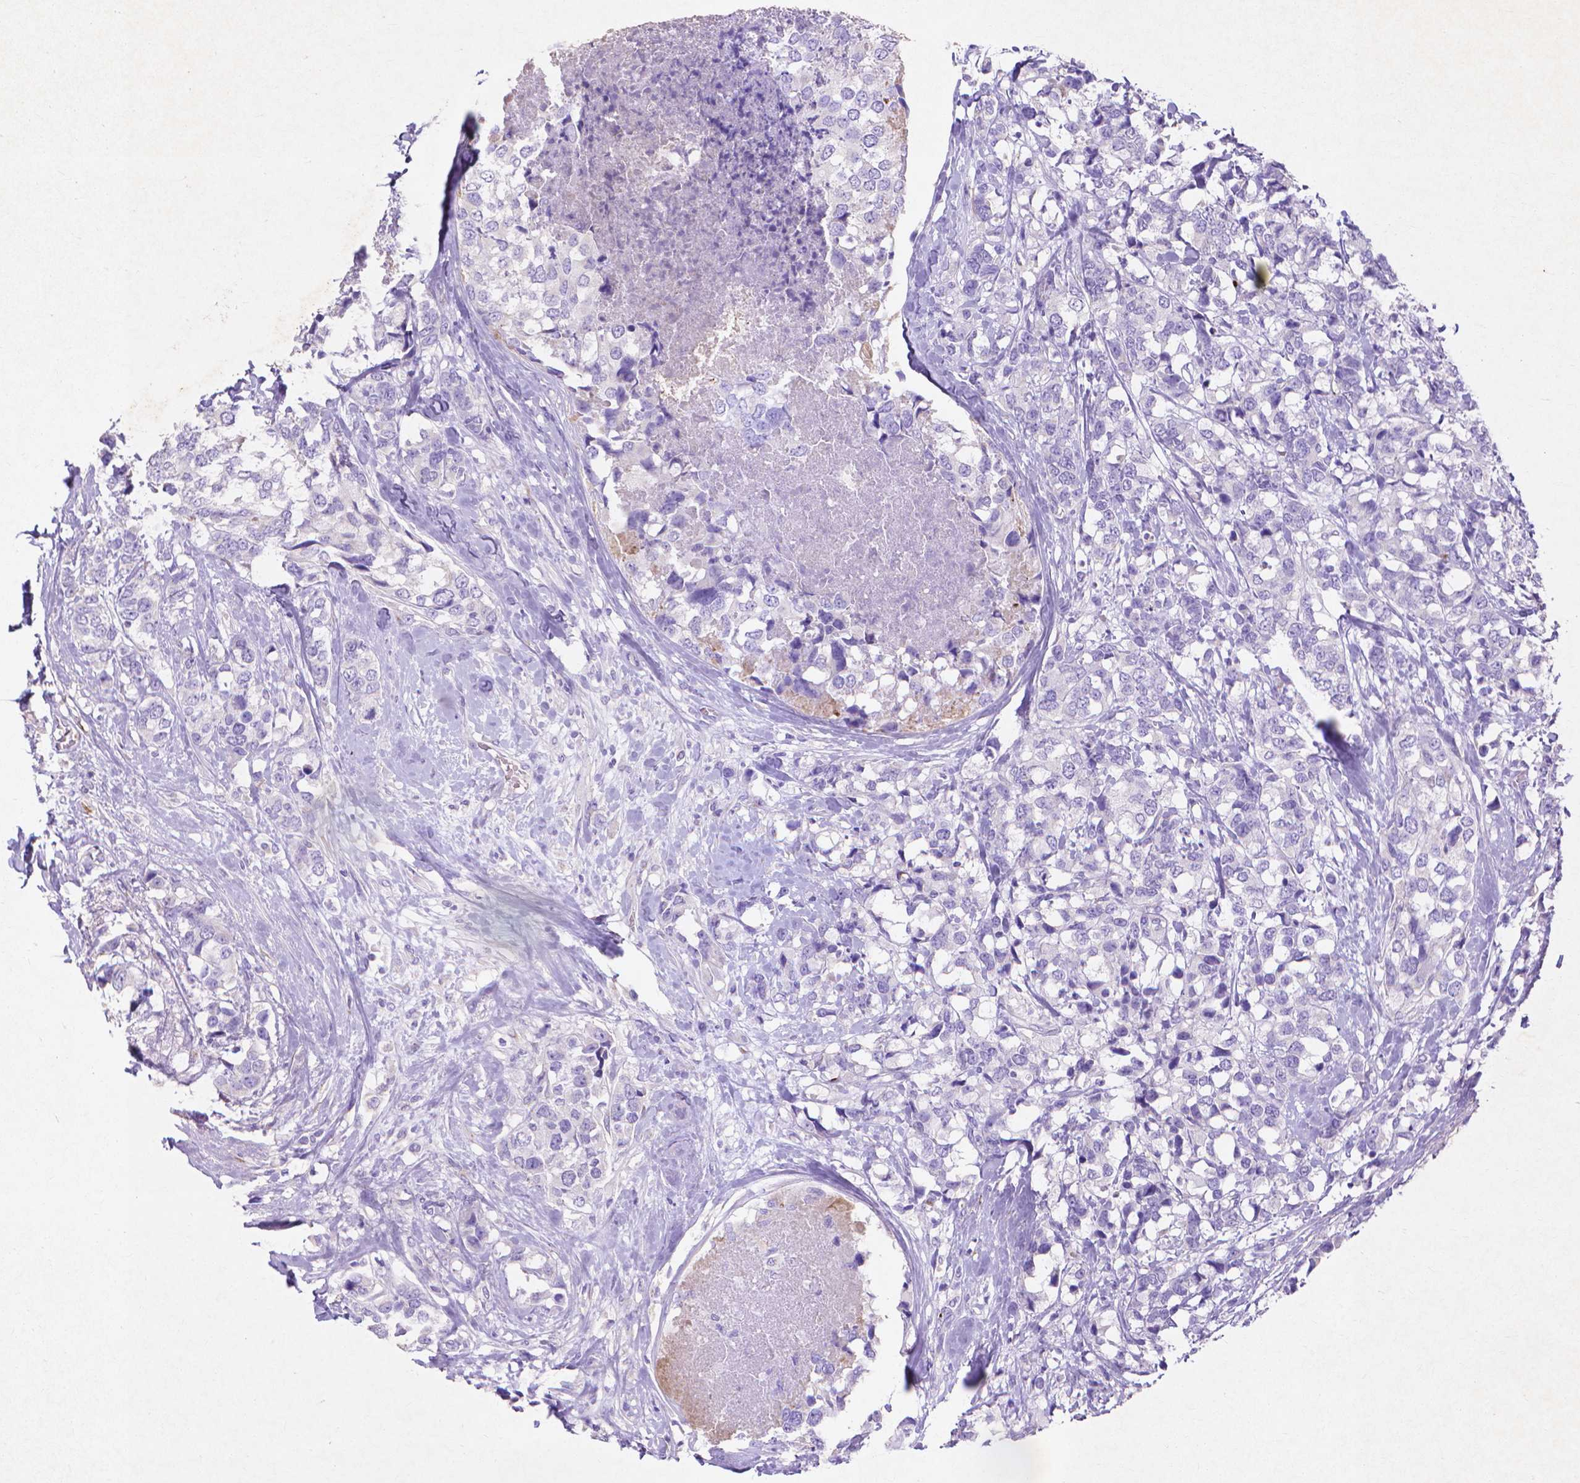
{"staining": {"intensity": "negative", "quantity": "none", "location": "none"}, "tissue": "breast cancer", "cell_type": "Tumor cells", "image_type": "cancer", "snomed": [{"axis": "morphology", "description": "Lobular carcinoma"}, {"axis": "topography", "description": "Breast"}], "caption": "A micrograph of human breast cancer (lobular carcinoma) is negative for staining in tumor cells. The staining is performed using DAB brown chromogen with nuclei counter-stained in using hematoxylin.", "gene": "MMP11", "patient": {"sex": "female", "age": 59}}